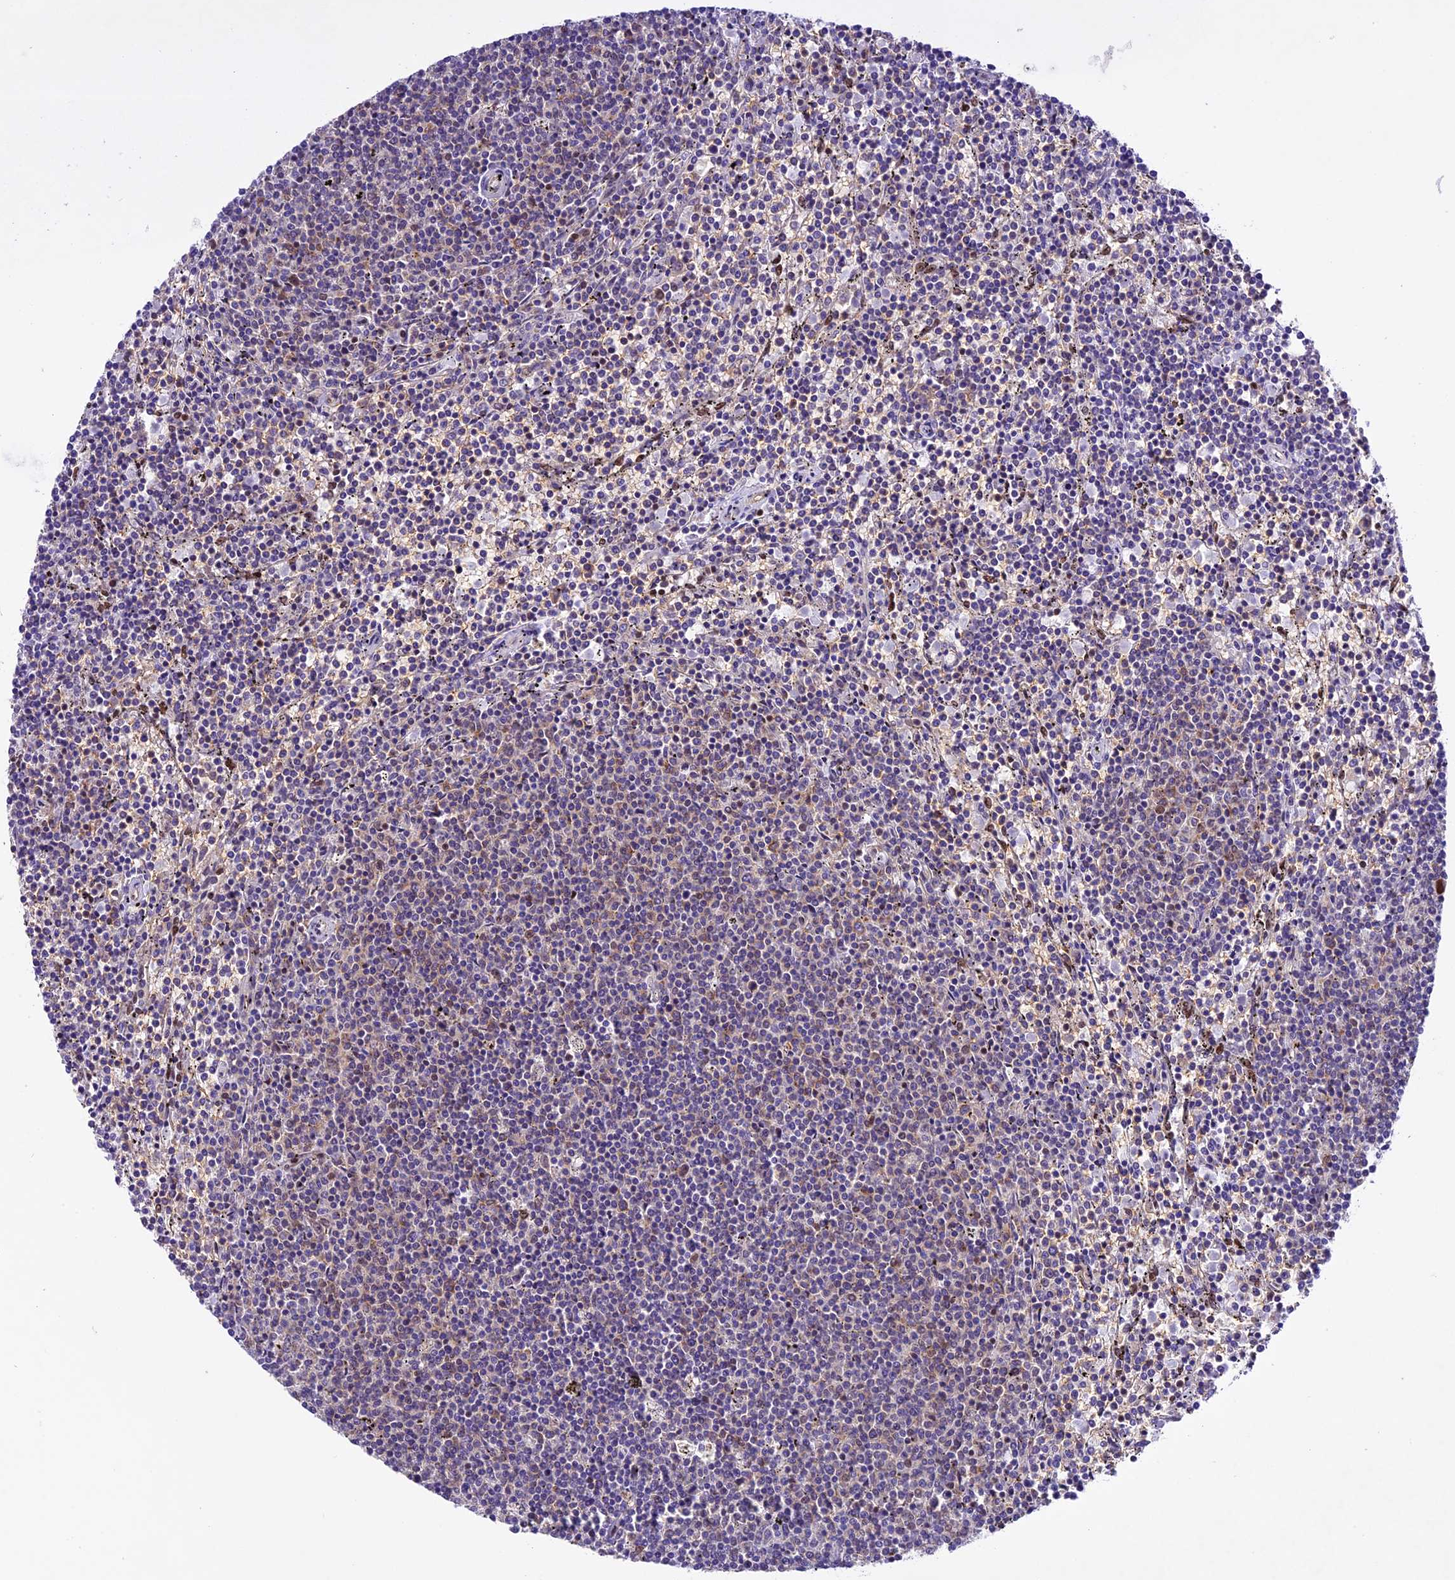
{"staining": {"intensity": "negative", "quantity": "none", "location": "none"}, "tissue": "lymphoma", "cell_type": "Tumor cells", "image_type": "cancer", "snomed": [{"axis": "morphology", "description": "Malignant lymphoma, non-Hodgkin's type, Low grade"}, {"axis": "topography", "description": "Spleen"}], "caption": "The IHC image has no significant positivity in tumor cells of malignant lymphoma, non-Hodgkin's type (low-grade) tissue.", "gene": "SHKBP1", "patient": {"sex": "female", "age": 50}}